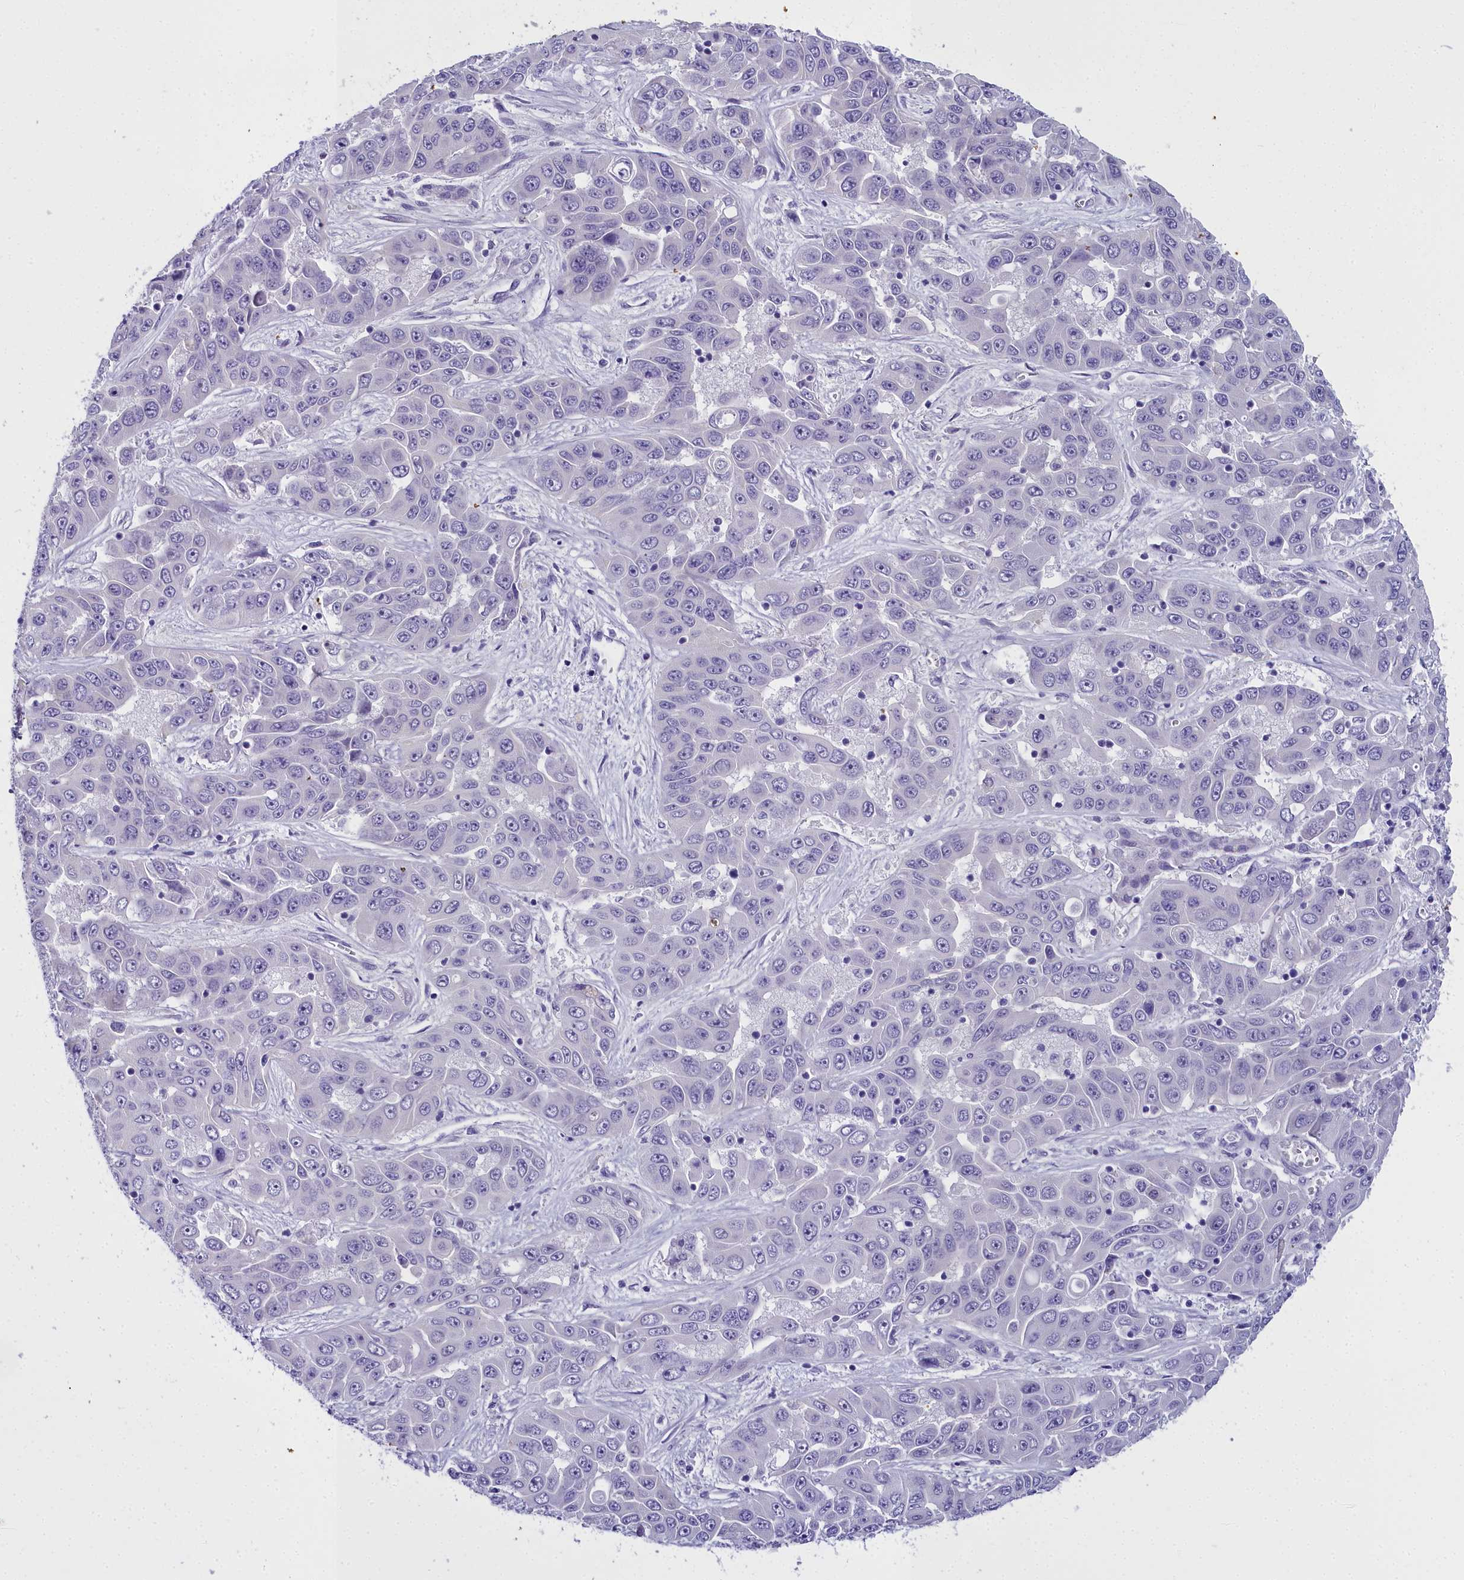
{"staining": {"intensity": "negative", "quantity": "none", "location": "none"}, "tissue": "liver cancer", "cell_type": "Tumor cells", "image_type": "cancer", "snomed": [{"axis": "morphology", "description": "Cholangiocarcinoma"}, {"axis": "topography", "description": "Liver"}], "caption": "This is an immunohistochemistry photomicrograph of cholangiocarcinoma (liver). There is no staining in tumor cells.", "gene": "TIMM22", "patient": {"sex": "female", "age": 52}}